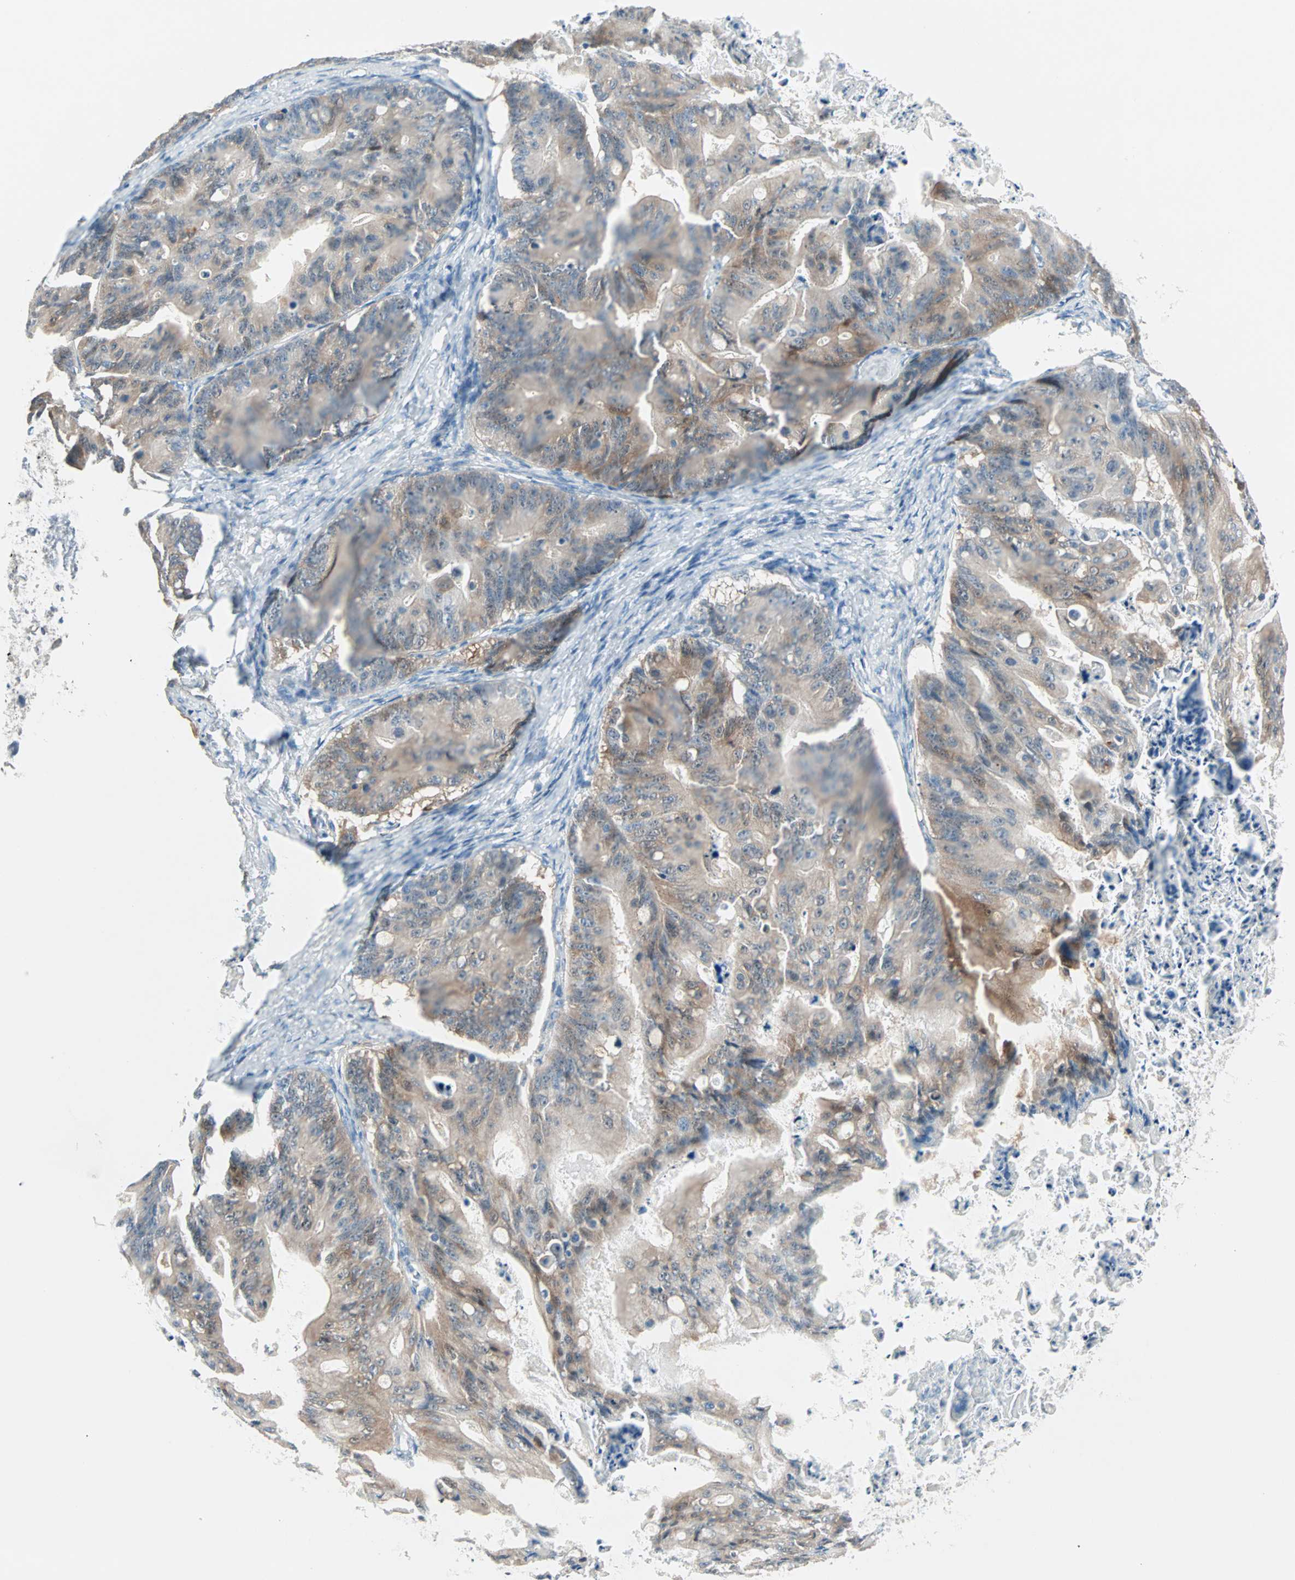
{"staining": {"intensity": "weak", "quantity": ">75%", "location": "cytoplasmic/membranous"}, "tissue": "ovarian cancer", "cell_type": "Tumor cells", "image_type": "cancer", "snomed": [{"axis": "morphology", "description": "Cystadenocarcinoma, mucinous, NOS"}, {"axis": "topography", "description": "Ovary"}], "caption": "Immunohistochemistry (IHC) of human ovarian mucinous cystadenocarcinoma reveals low levels of weak cytoplasmic/membranous expression in about >75% of tumor cells.", "gene": "SULT1C2", "patient": {"sex": "female", "age": 37}}